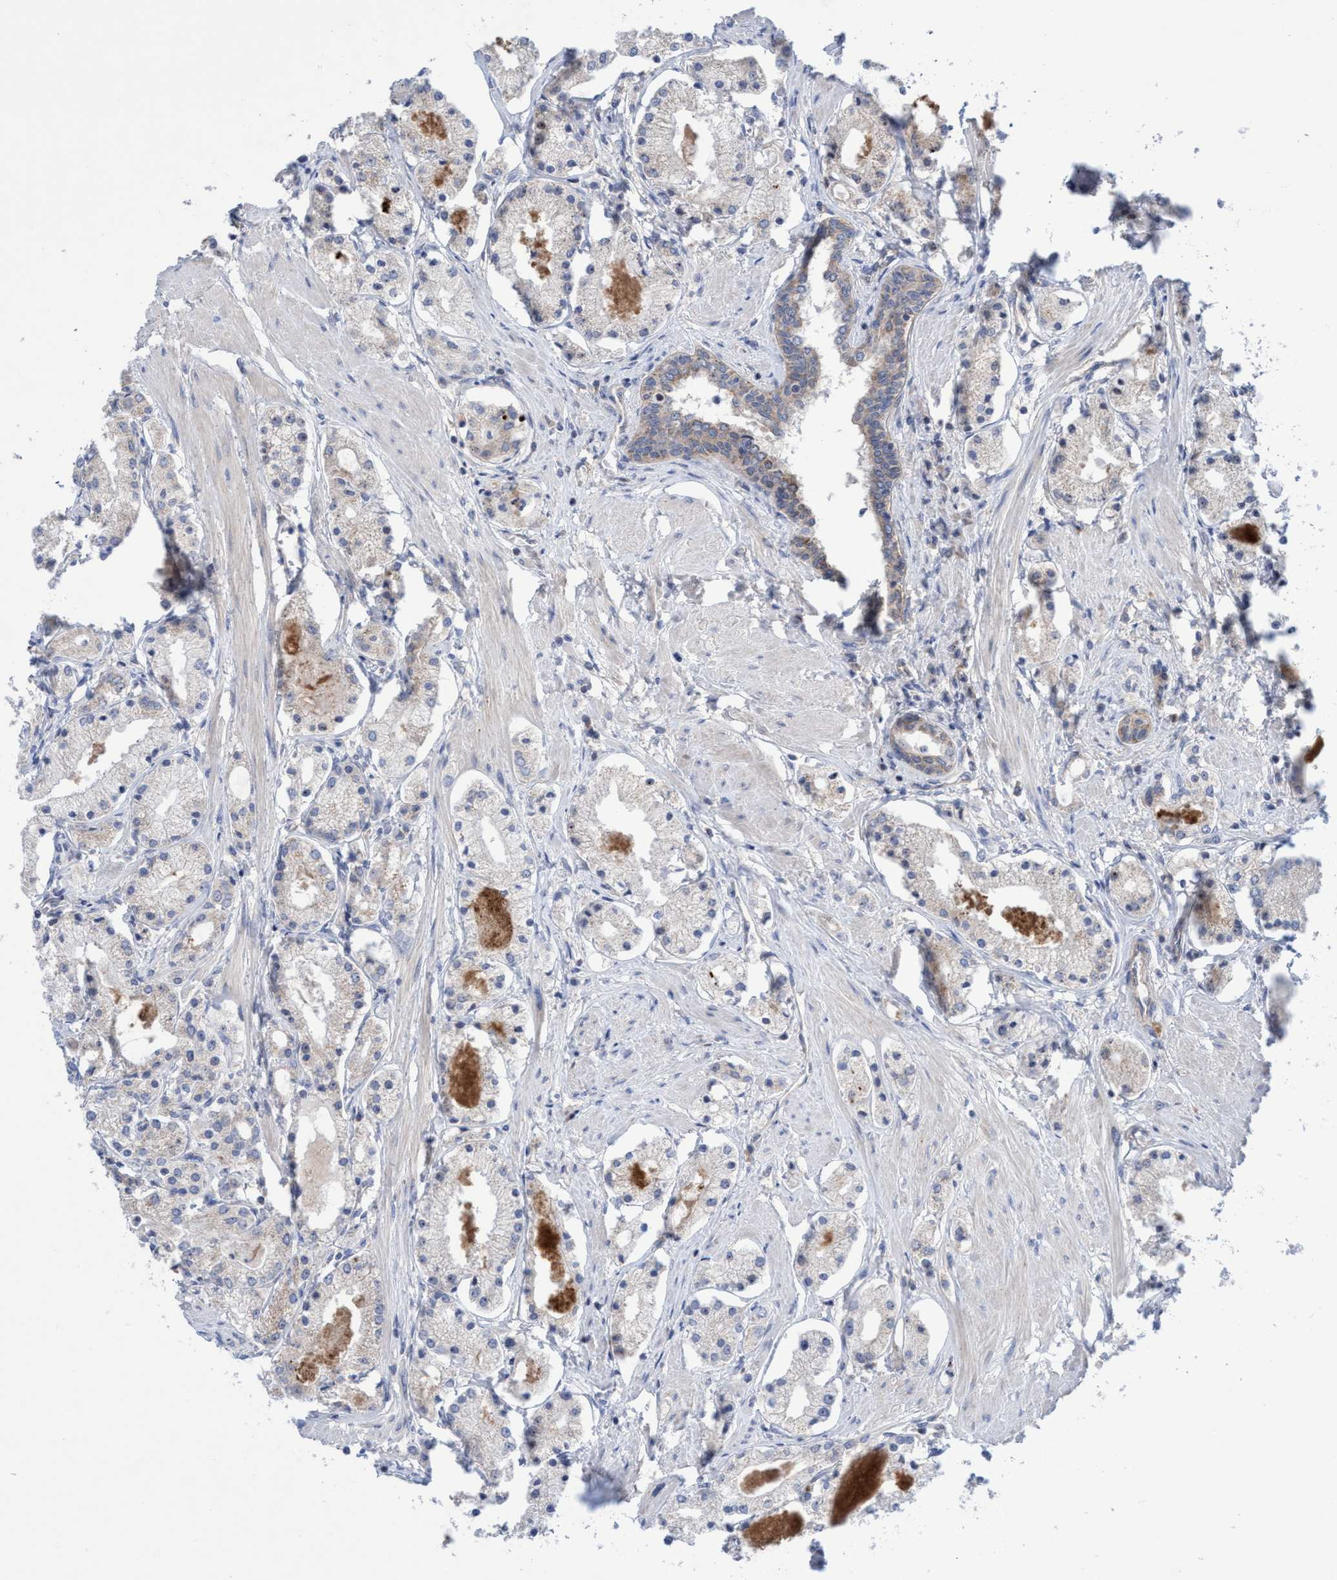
{"staining": {"intensity": "weak", "quantity": "<25%", "location": "cytoplasmic/membranous"}, "tissue": "prostate cancer", "cell_type": "Tumor cells", "image_type": "cancer", "snomed": [{"axis": "morphology", "description": "Adenocarcinoma, High grade"}, {"axis": "topography", "description": "Prostate"}], "caption": "DAB (3,3'-diaminobenzidine) immunohistochemical staining of human prostate cancer (high-grade adenocarcinoma) shows no significant expression in tumor cells. (IHC, brightfield microscopy, high magnification).", "gene": "P2RY14", "patient": {"sex": "male", "age": 66}}